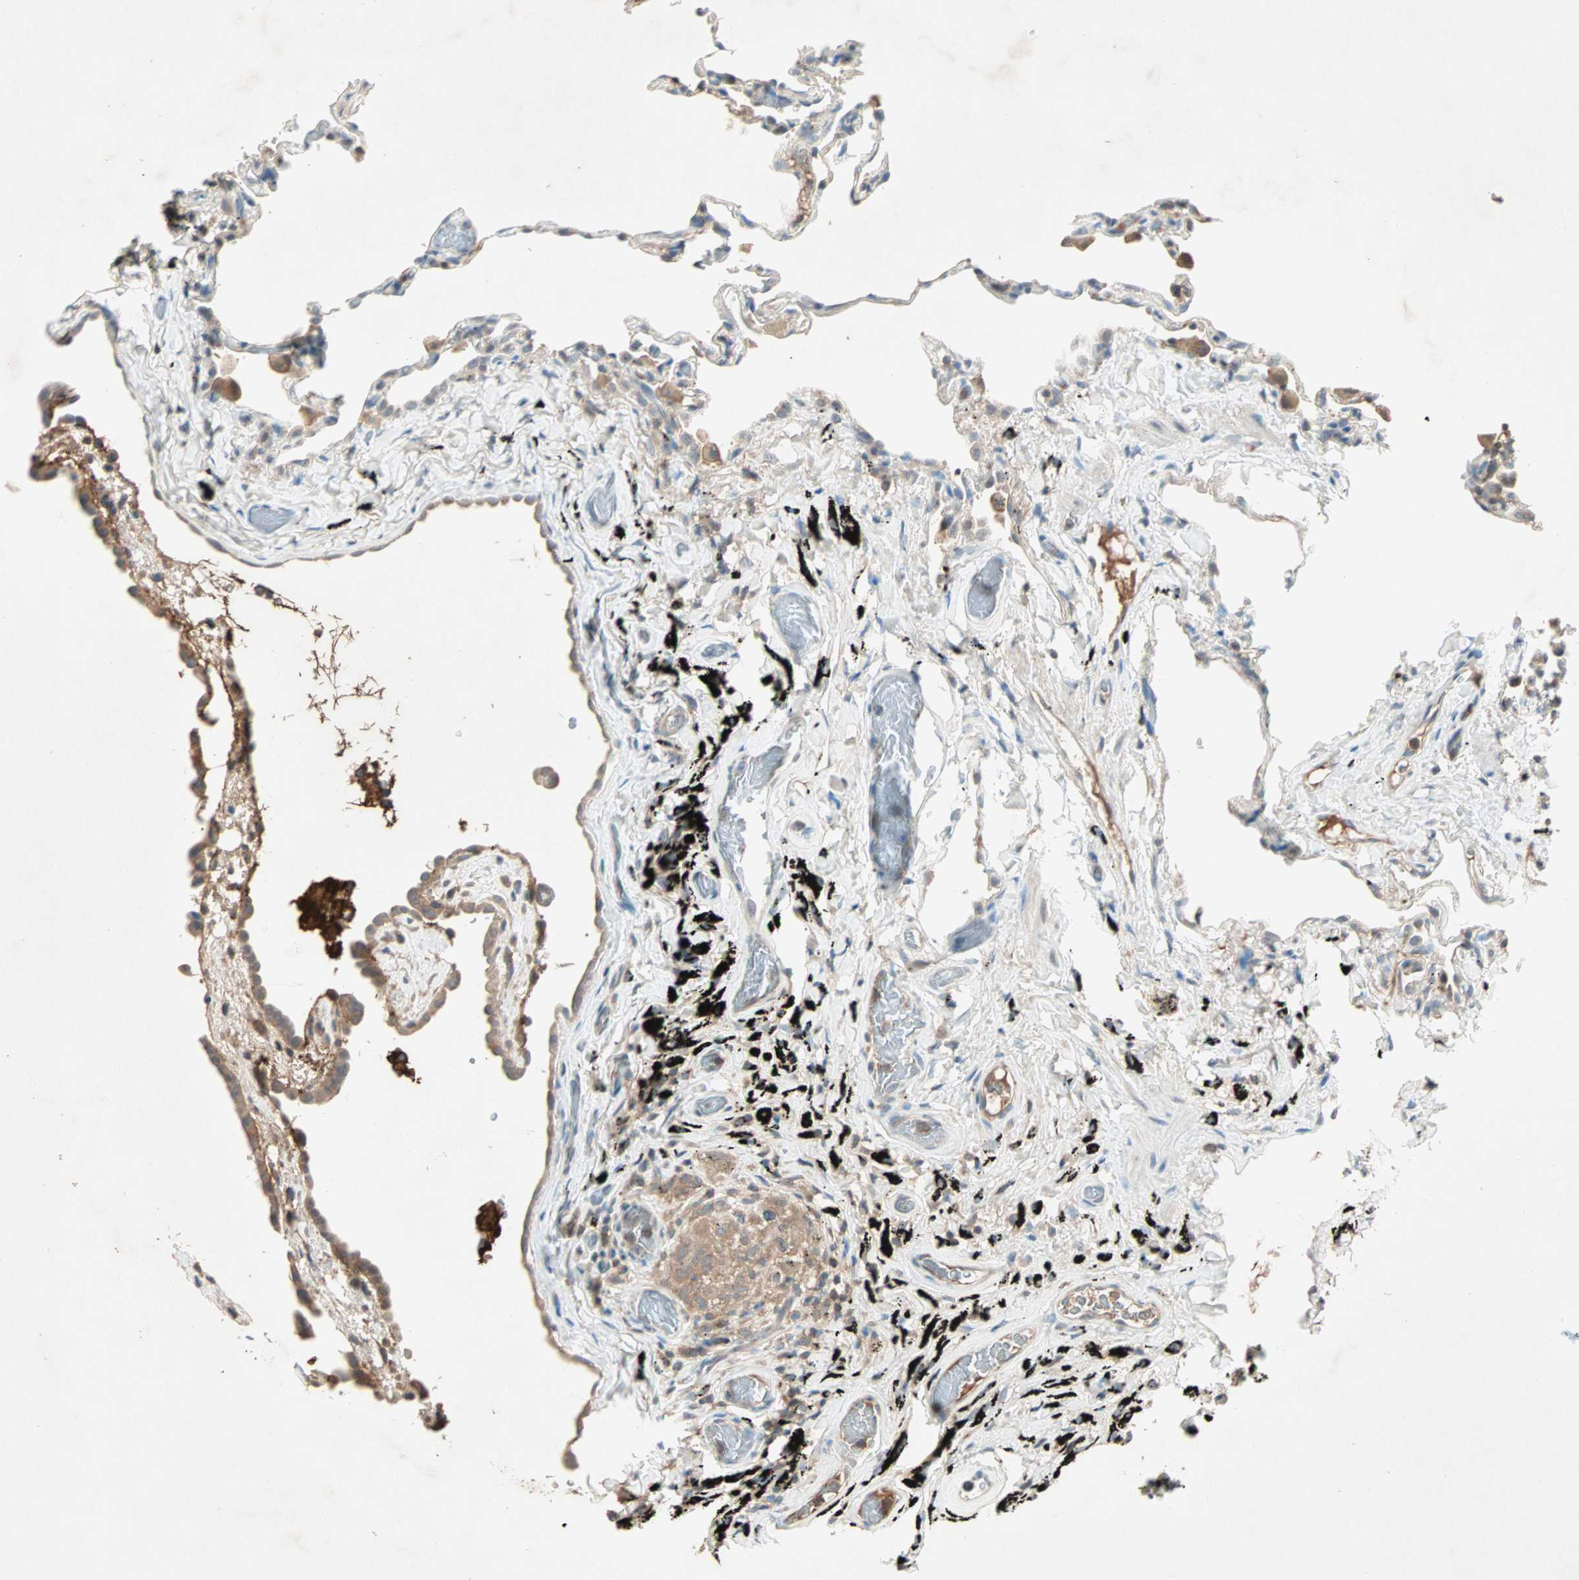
{"staining": {"intensity": "weak", "quantity": "25%-75%", "location": "cytoplasmic/membranous"}, "tissue": "lung", "cell_type": "Alveolar cells", "image_type": "normal", "snomed": [{"axis": "morphology", "description": "Normal tissue, NOS"}, {"axis": "topography", "description": "Lung"}], "caption": "Protein analysis of unremarkable lung demonstrates weak cytoplasmic/membranous positivity in approximately 25%-75% of alveolar cells. (DAB = brown stain, brightfield microscopy at high magnification).", "gene": "TEC", "patient": {"sex": "male", "age": 59}}